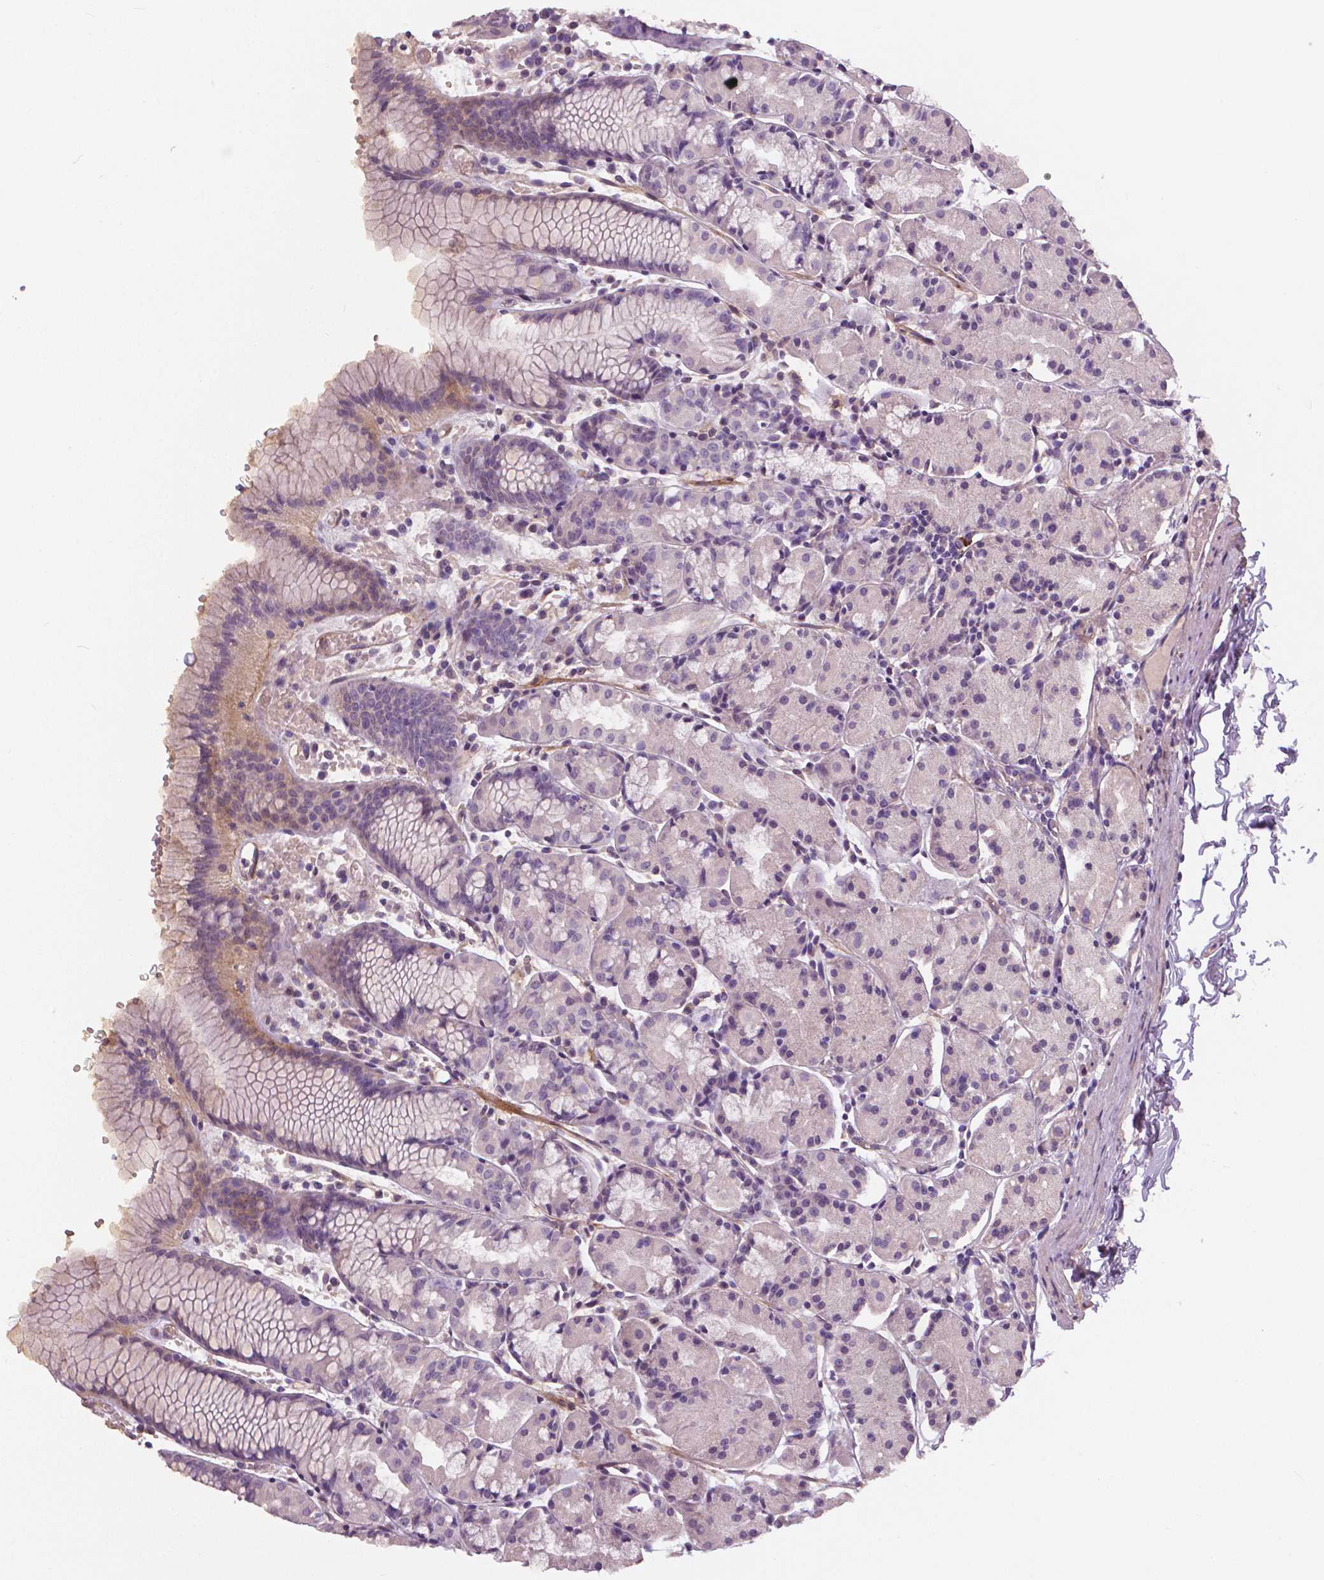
{"staining": {"intensity": "weak", "quantity": "<25%", "location": "cytoplasmic/membranous"}, "tissue": "stomach", "cell_type": "Glandular cells", "image_type": "normal", "snomed": [{"axis": "morphology", "description": "Normal tissue, NOS"}, {"axis": "topography", "description": "Stomach, upper"}], "caption": "Glandular cells show no significant protein staining in unremarkable stomach. (Stains: DAB immunohistochemistry with hematoxylin counter stain, Microscopy: brightfield microscopy at high magnification).", "gene": "FLT1", "patient": {"sex": "male", "age": 47}}